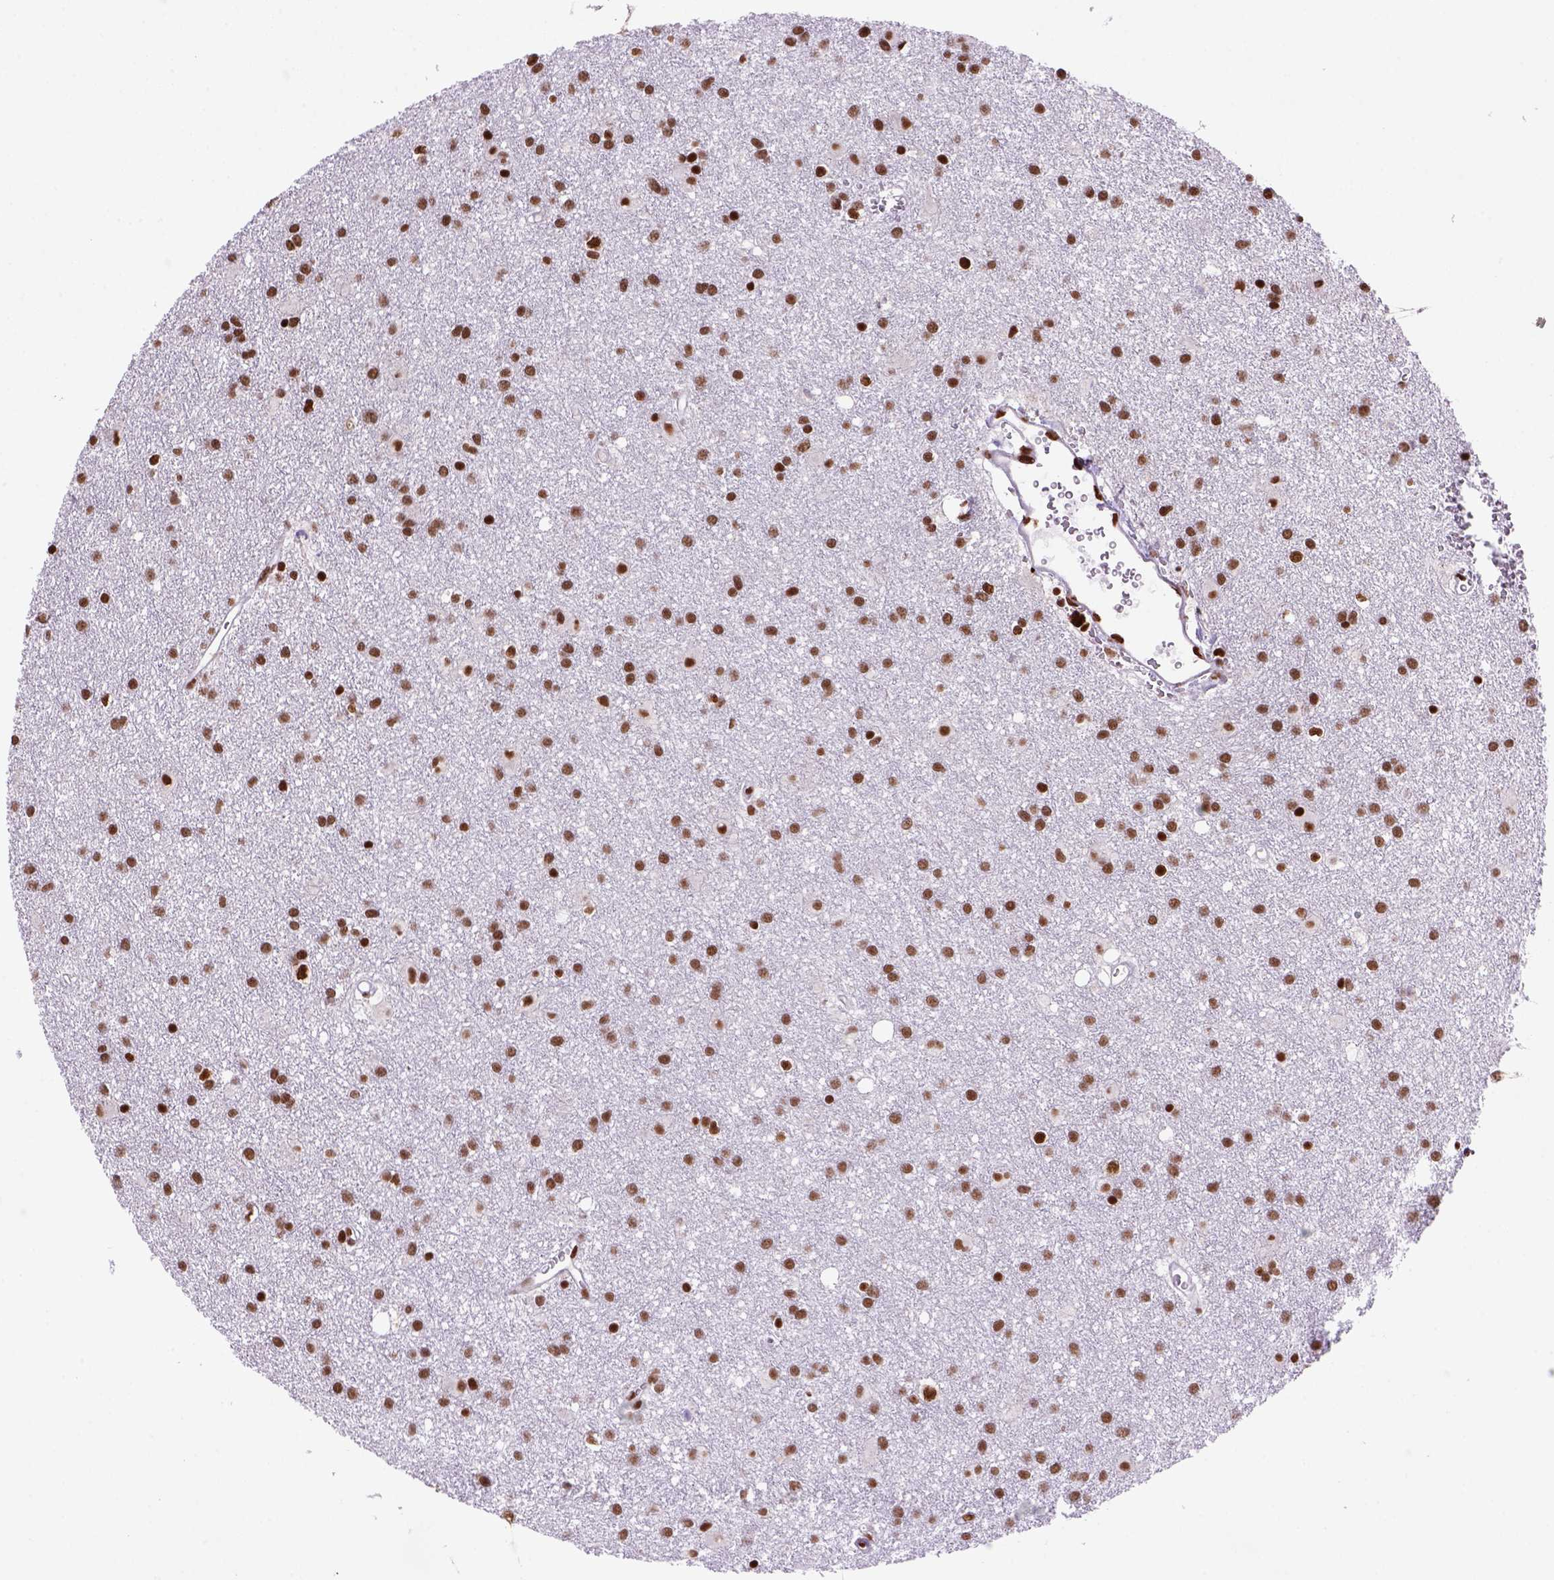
{"staining": {"intensity": "strong", "quantity": ">75%", "location": "nuclear"}, "tissue": "glioma", "cell_type": "Tumor cells", "image_type": "cancer", "snomed": [{"axis": "morphology", "description": "Glioma, malignant, Low grade"}, {"axis": "topography", "description": "Brain"}], "caption": "Tumor cells show strong nuclear positivity in approximately >75% of cells in malignant glioma (low-grade).", "gene": "NSMCE2", "patient": {"sex": "male", "age": 58}}